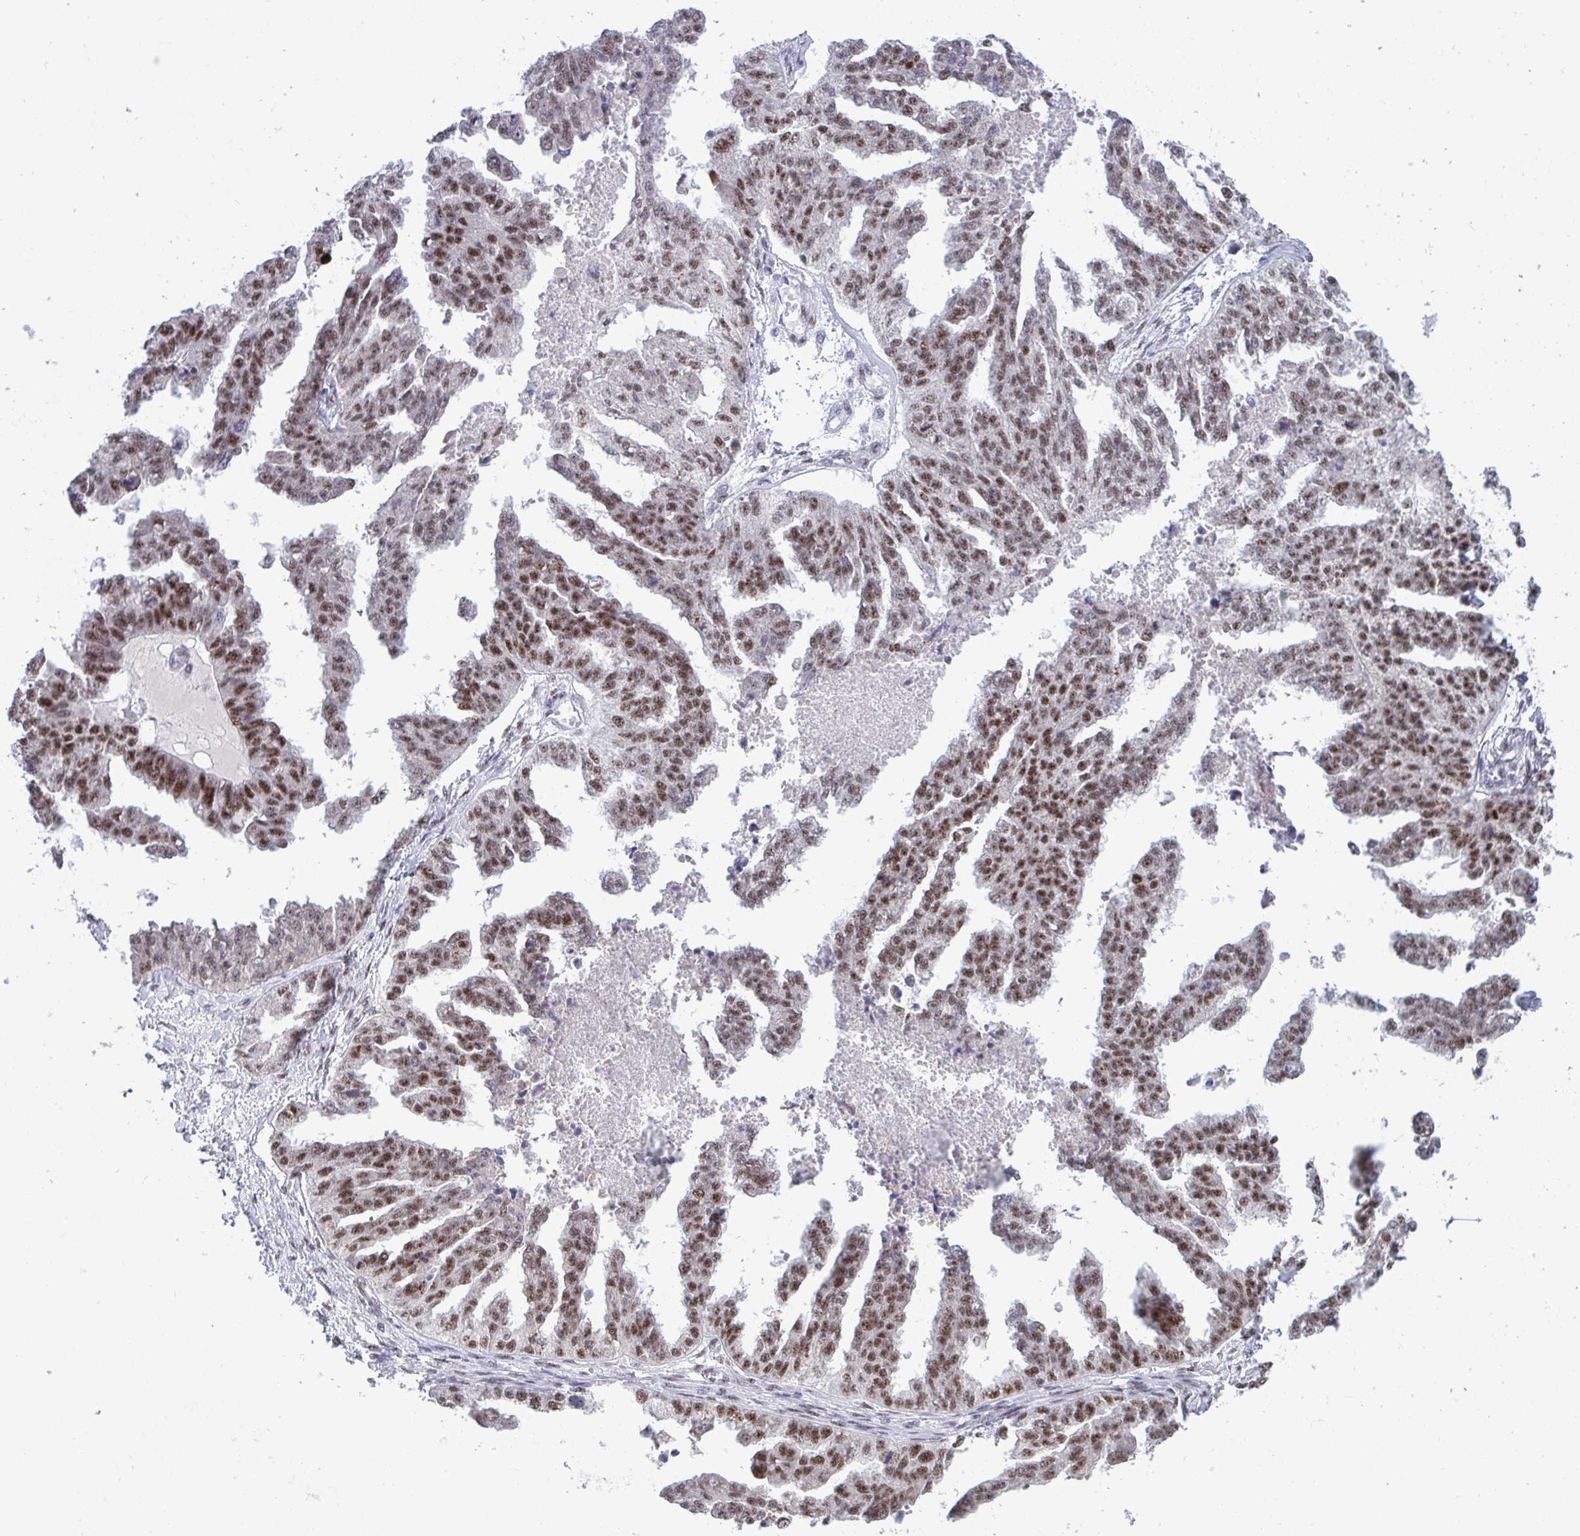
{"staining": {"intensity": "moderate", "quantity": ">75%", "location": "nuclear"}, "tissue": "ovarian cancer", "cell_type": "Tumor cells", "image_type": "cancer", "snomed": [{"axis": "morphology", "description": "Cystadenocarcinoma, serous, NOS"}, {"axis": "topography", "description": "Ovary"}], "caption": "Protein analysis of ovarian serous cystadenocarcinoma tissue displays moderate nuclear positivity in approximately >75% of tumor cells.", "gene": "WBP11", "patient": {"sex": "female", "age": 58}}